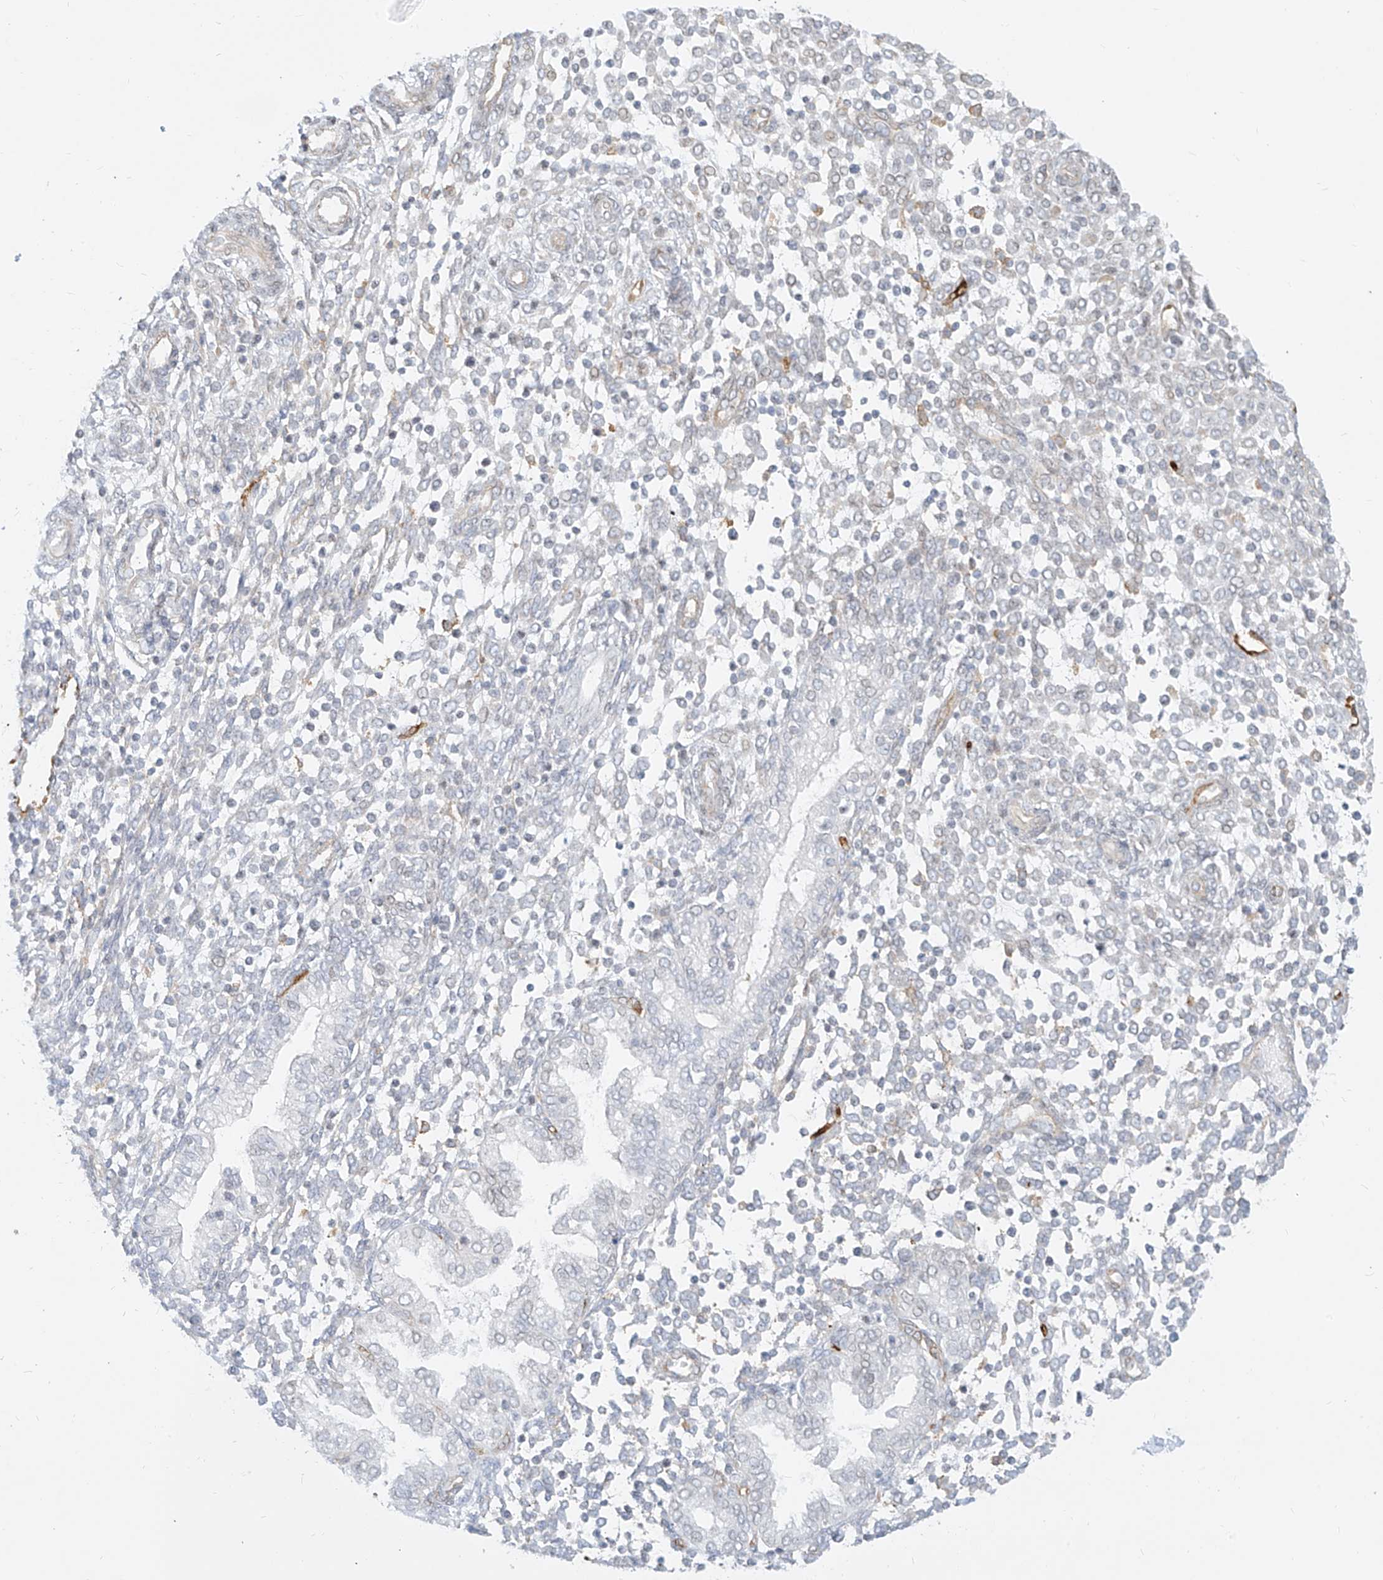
{"staining": {"intensity": "negative", "quantity": "none", "location": "none"}, "tissue": "endometrium", "cell_type": "Cells in endometrial stroma", "image_type": "normal", "snomed": [{"axis": "morphology", "description": "Normal tissue, NOS"}, {"axis": "topography", "description": "Endometrium"}], "caption": "Image shows no protein expression in cells in endometrial stroma of normal endometrium.", "gene": "NHSL1", "patient": {"sex": "female", "age": 53}}